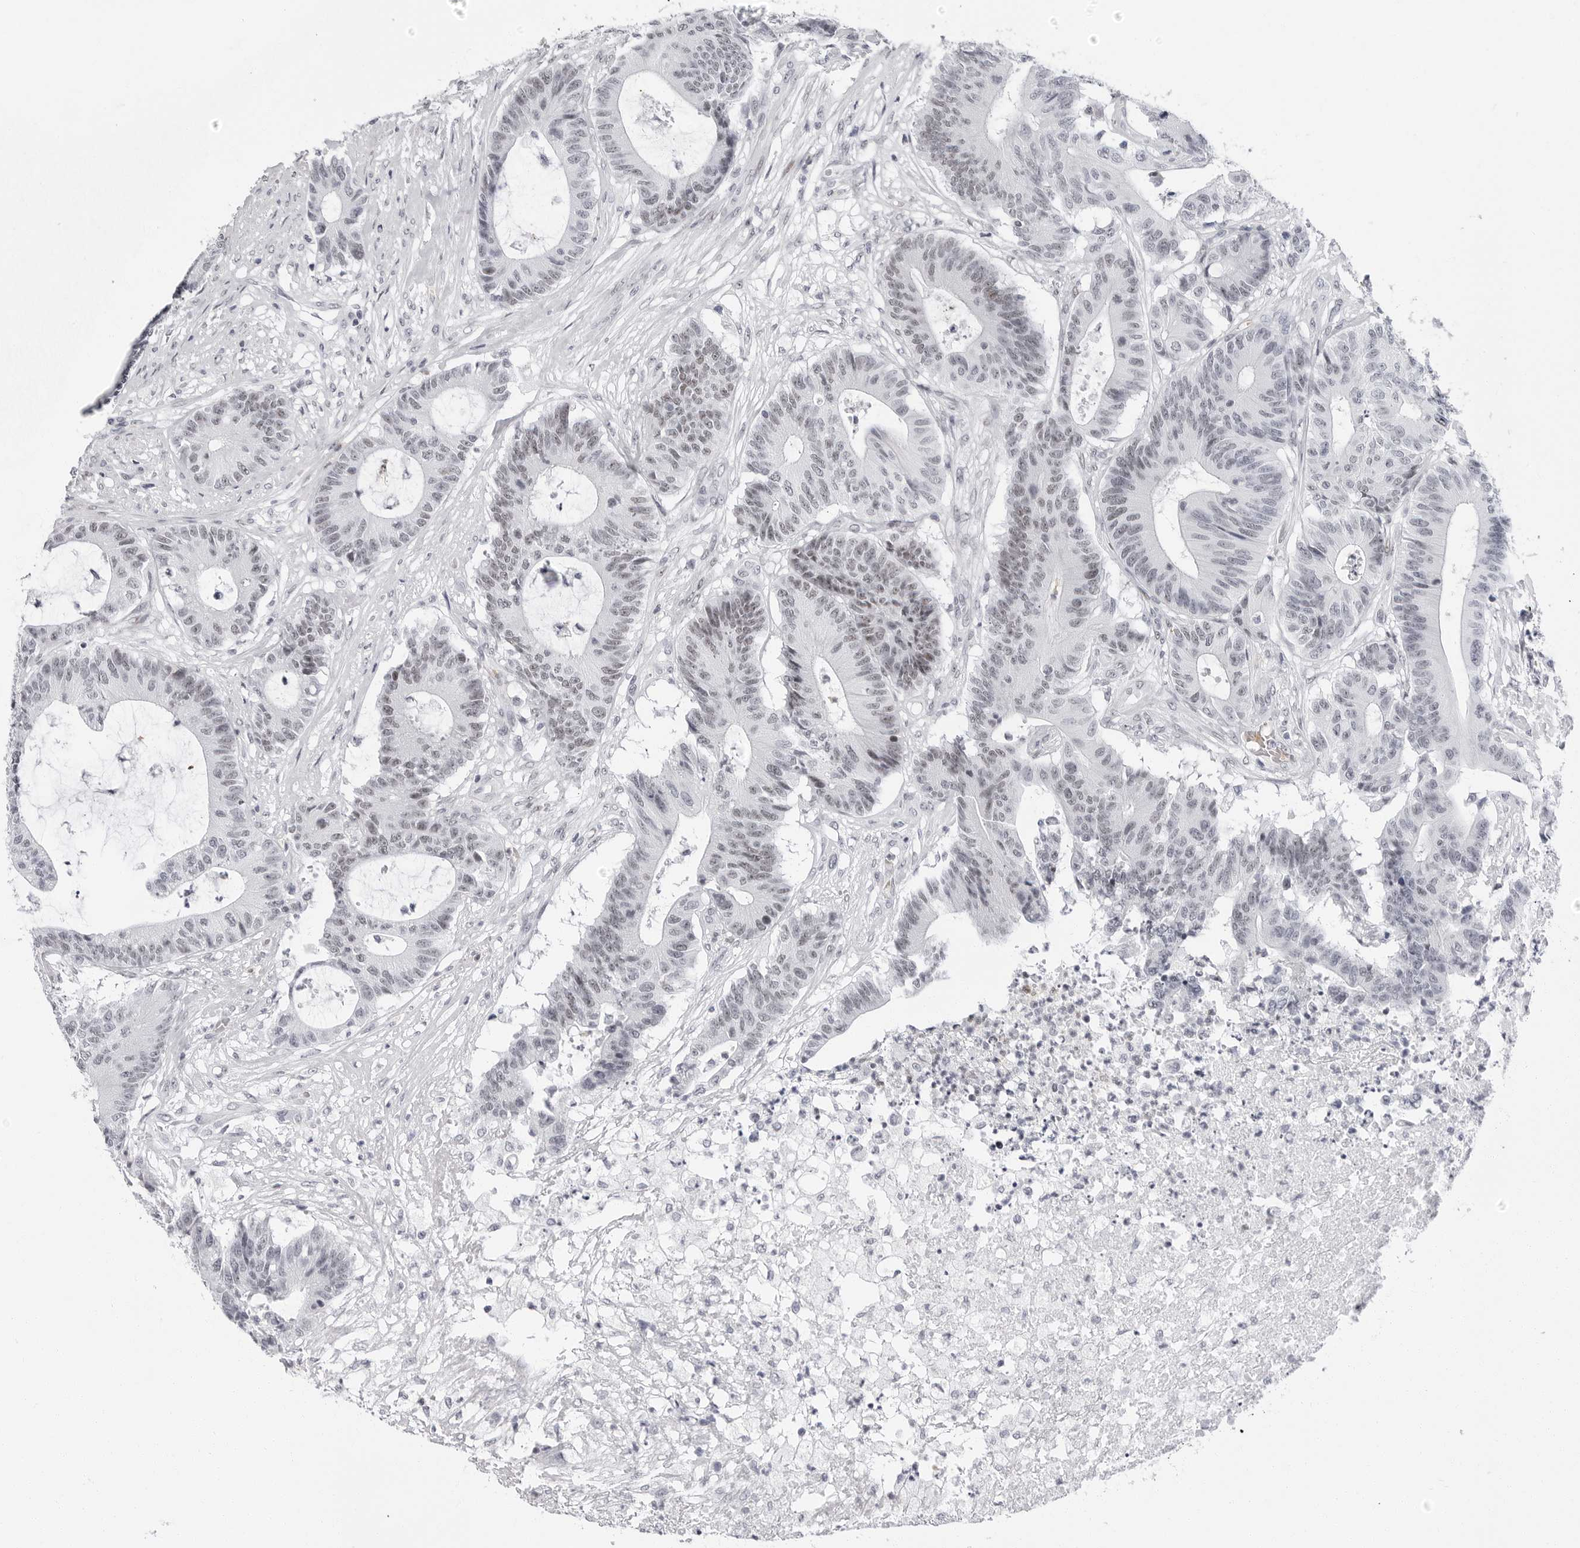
{"staining": {"intensity": "weak", "quantity": "<25%", "location": "nuclear"}, "tissue": "colorectal cancer", "cell_type": "Tumor cells", "image_type": "cancer", "snomed": [{"axis": "morphology", "description": "Adenocarcinoma, NOS"}, {"axis": "topography", "description": "Colon"}], "caption": "Immunohistochemistry micrograph of colorectal cancer (adenocarcinoma) stained for a protein (brown), which shows no staining in tumor cells.", "gene": "VEZF1", "patient": {"sex": "female", "age": 84}}